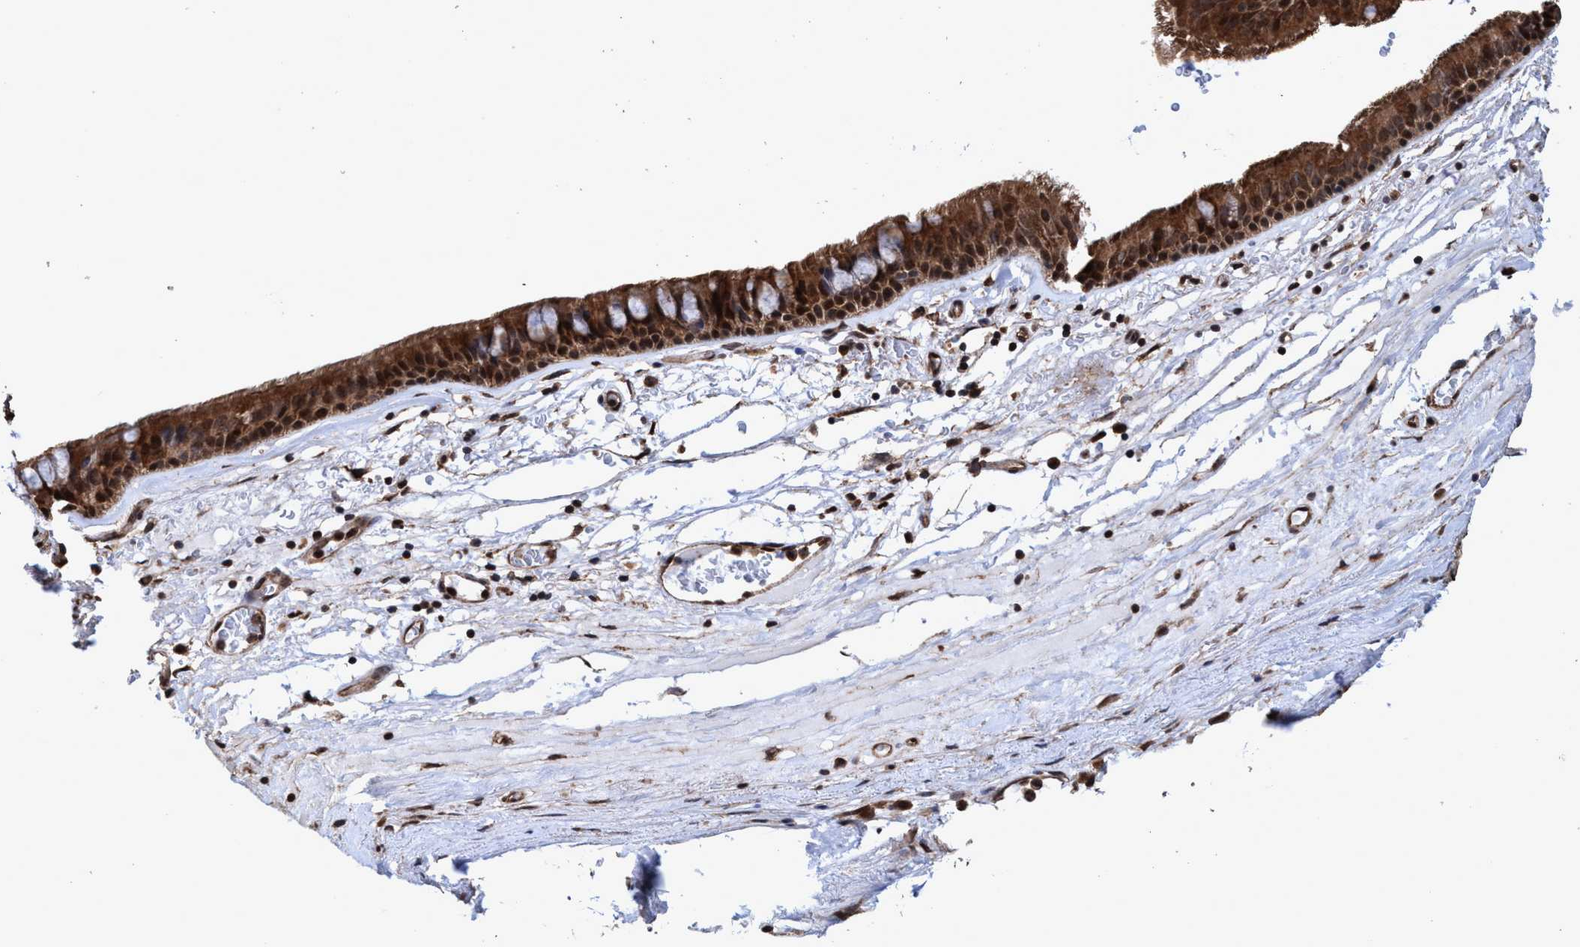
{"staining": {"intensity": "strong", "quantity": ">75%", "location": "cytoplasmic/membranous,nuclear"}, "tissue": "bronchus", "cell_type": "Respiratory epithelial cells", "image_type": "normal", "snomed": [{"axis": "morphology", "description": "Normal tissue, NOS"}, {"axis": "topography", "description": "Cartilage tissue"}], "caption": "An immunohistochemistry (IHC) image of benign tissue is shown. Protein staining in brown highlights strong cytoplasmic/membranous,nuclear positivity in bronchus within respiratory epithelial cells.", "gene": "TRPC7", "patient": {"sex": "female", "age": 63}}